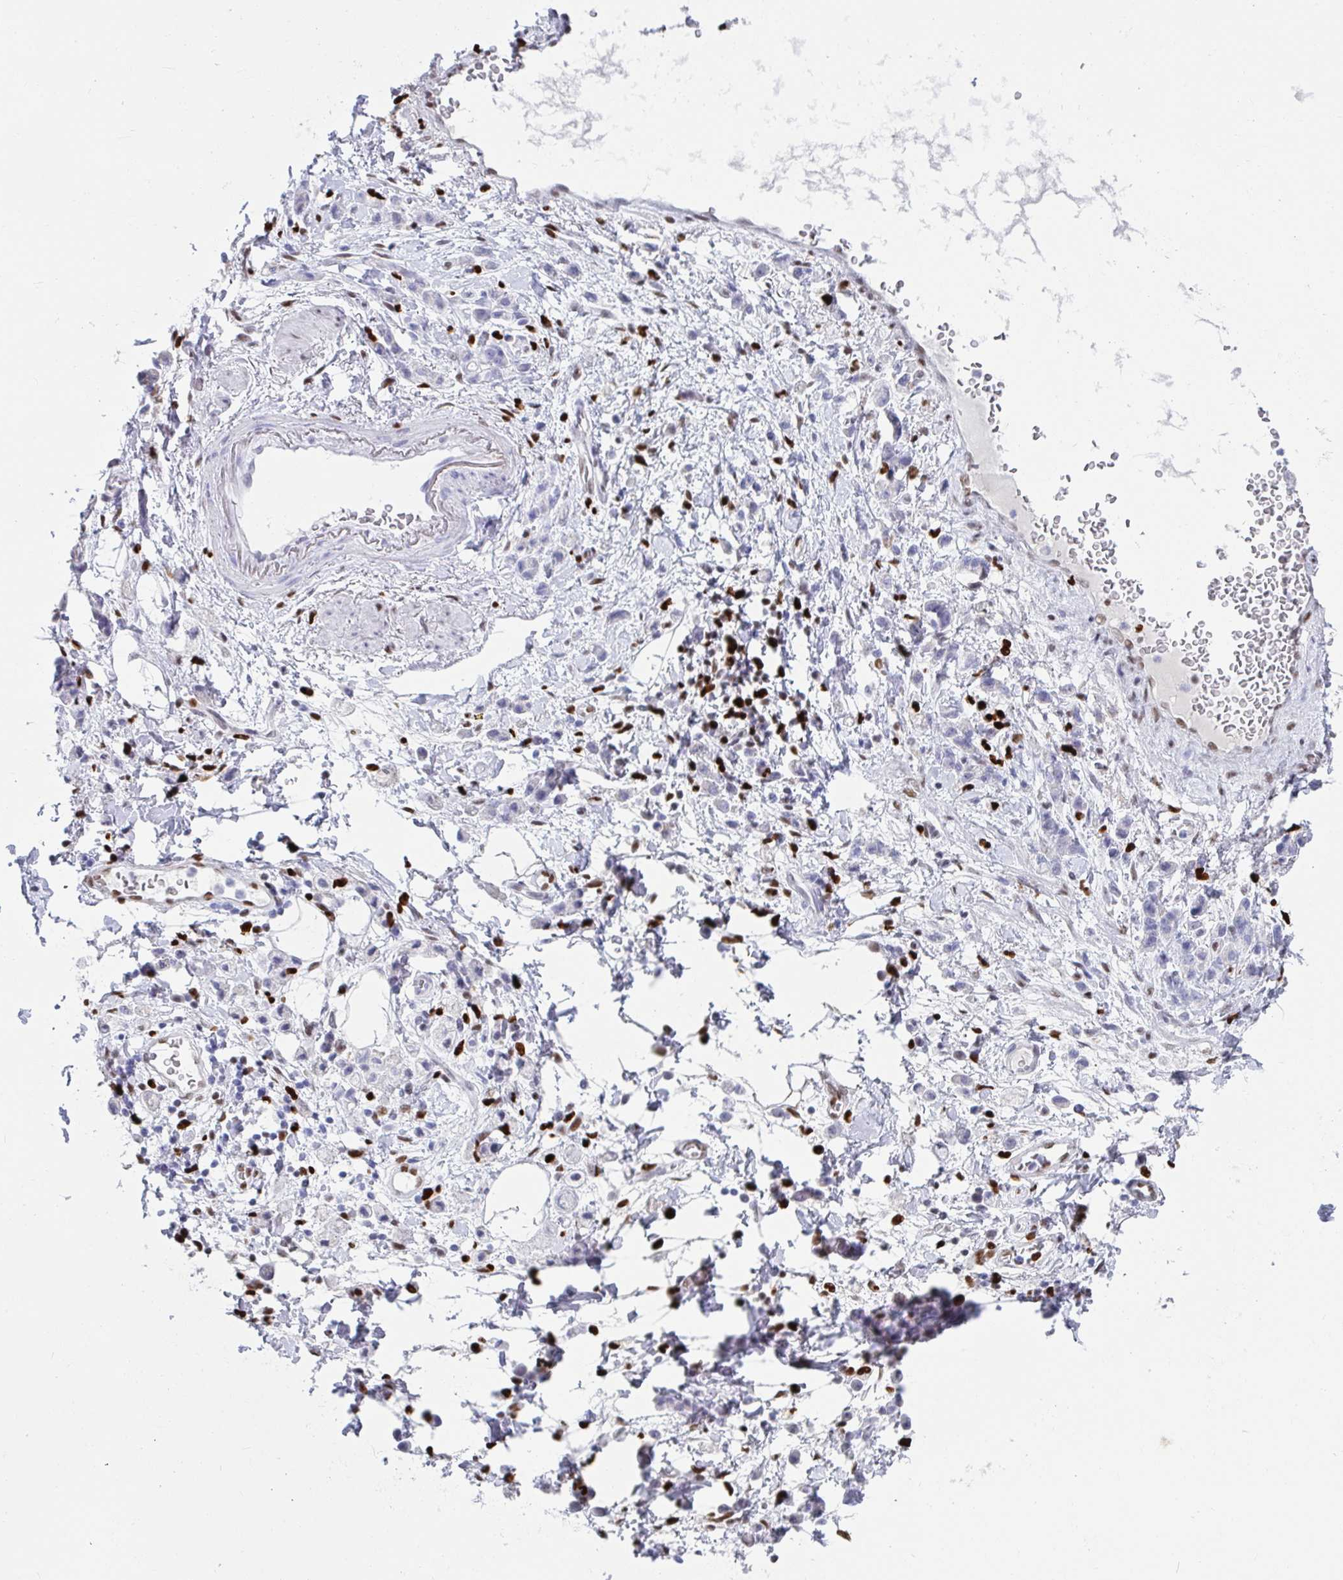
{"staining": {"intensity": "negative", "quantity": "none", "location": "none"}, "tissue": "stomach cancer", "cell_type": "Tumor cells", "image_type": "cancer", "snomed": [{"axis": "morphology", "description": "Adenocarcinoma, NOS"}, {"axis": "topography", "description": "Stomach"}], "caption": "Immunohistochemistry photomicrograph of neoplastic tissue: human stomach cancer stained with DAB displays no significant protein staining in tumor cells.", "gene": "ZNF586", "patient": {"sex": "male", "age": 77}}